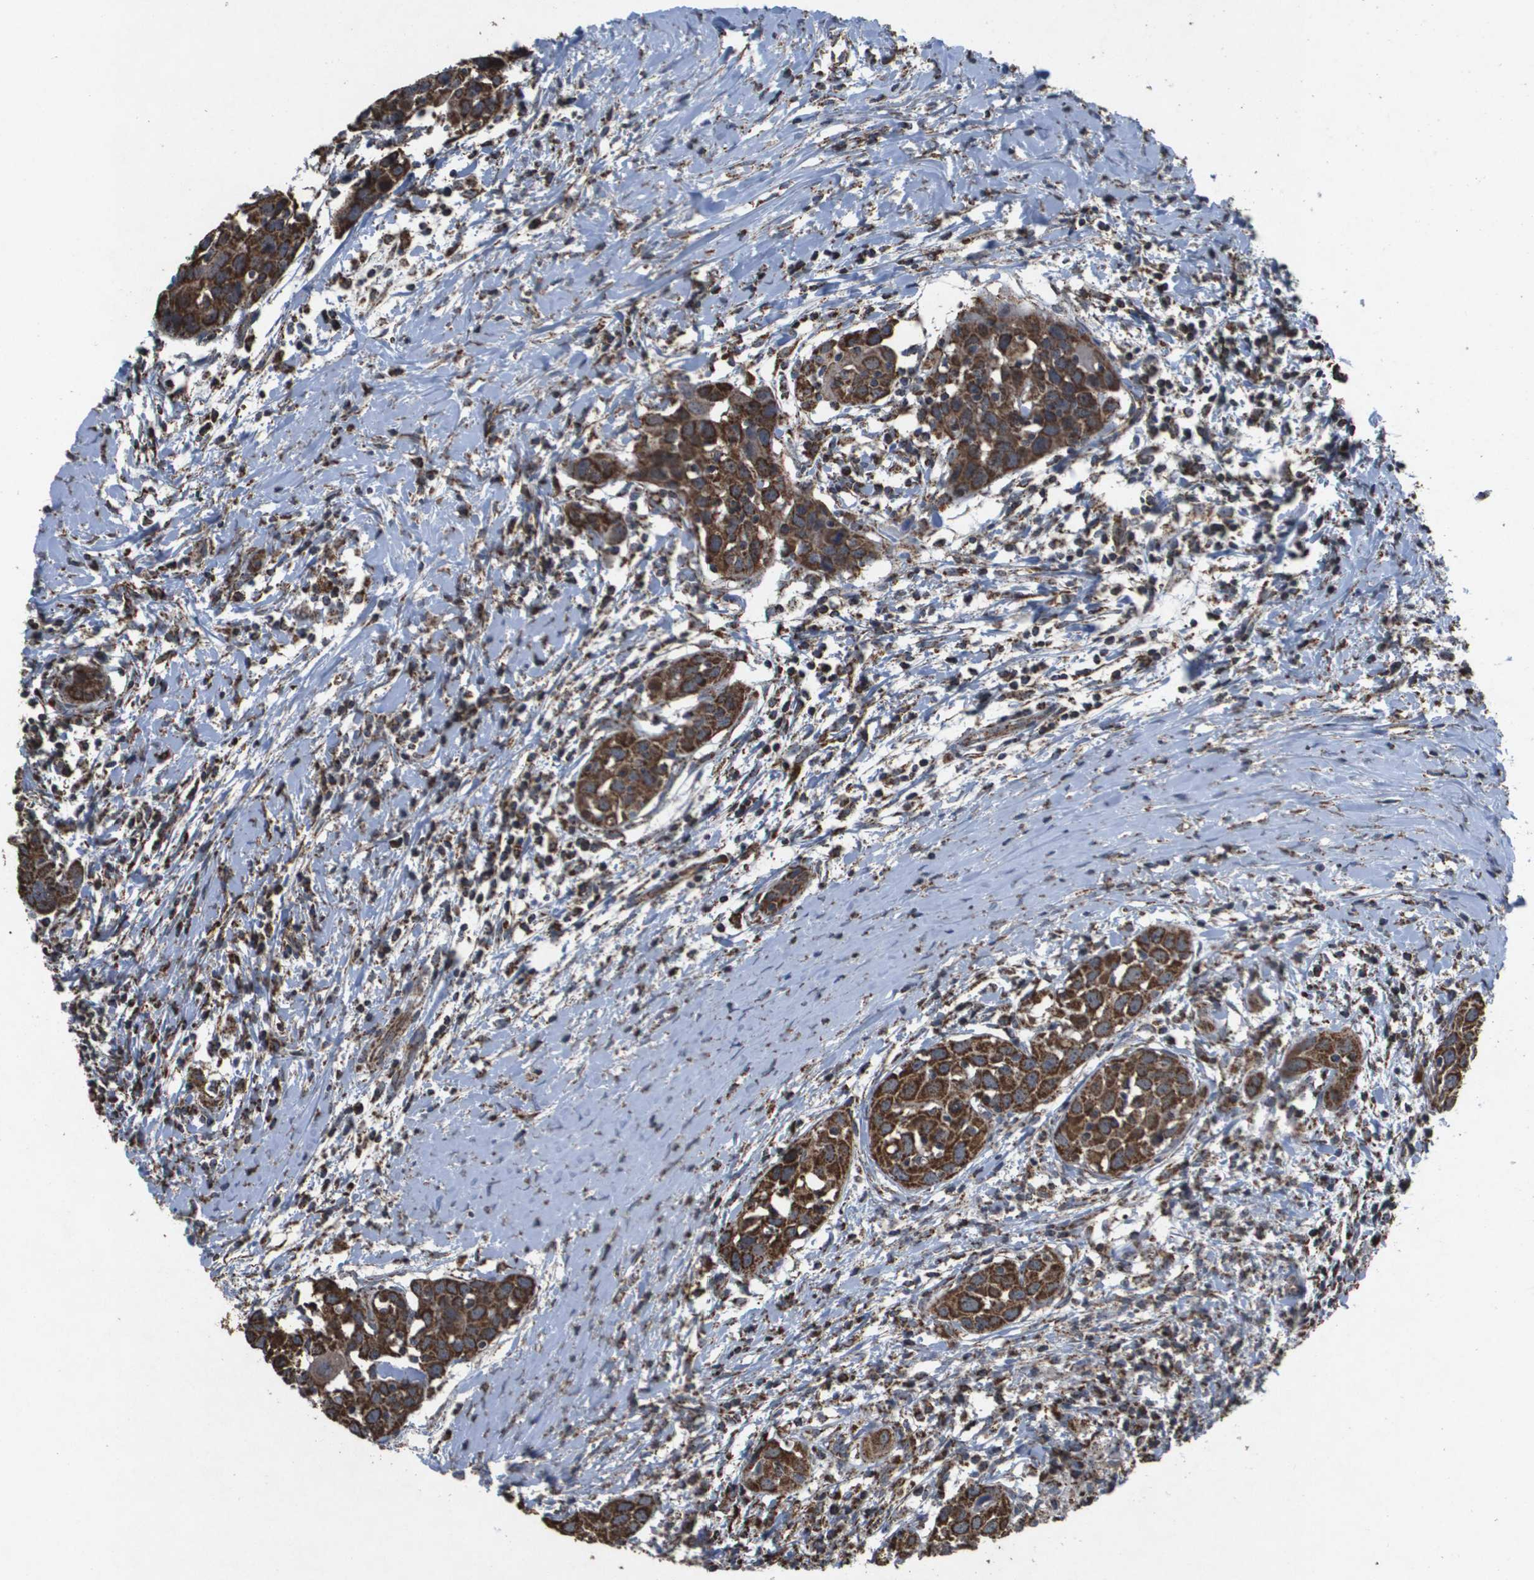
{"staining": {"intensity": "strong", "quantity": ">75%", "location": "cytoplasmic/membranous"}, "tissue": "head and neck cancer", "cell_type": "Tumor cells", "image_type": "cancer", "snomed": [{"axis": "morphology", "description": "Squamous cell carcinoma, NOS"}, {"axis": "topography", "description": "Oral tissue"}, {"axis": "topography", "description": "Head-Neck"}], "caption": "IHC (DAB (3,3'-diaminobenzidine)) staining of head and neck squamous cell carcinoma shows strong cytoplasmic/membranous protein staining in about >75% of tumor cells.", "gene": "HSPE1", "patient": {"sex": "female", "age": 50}}